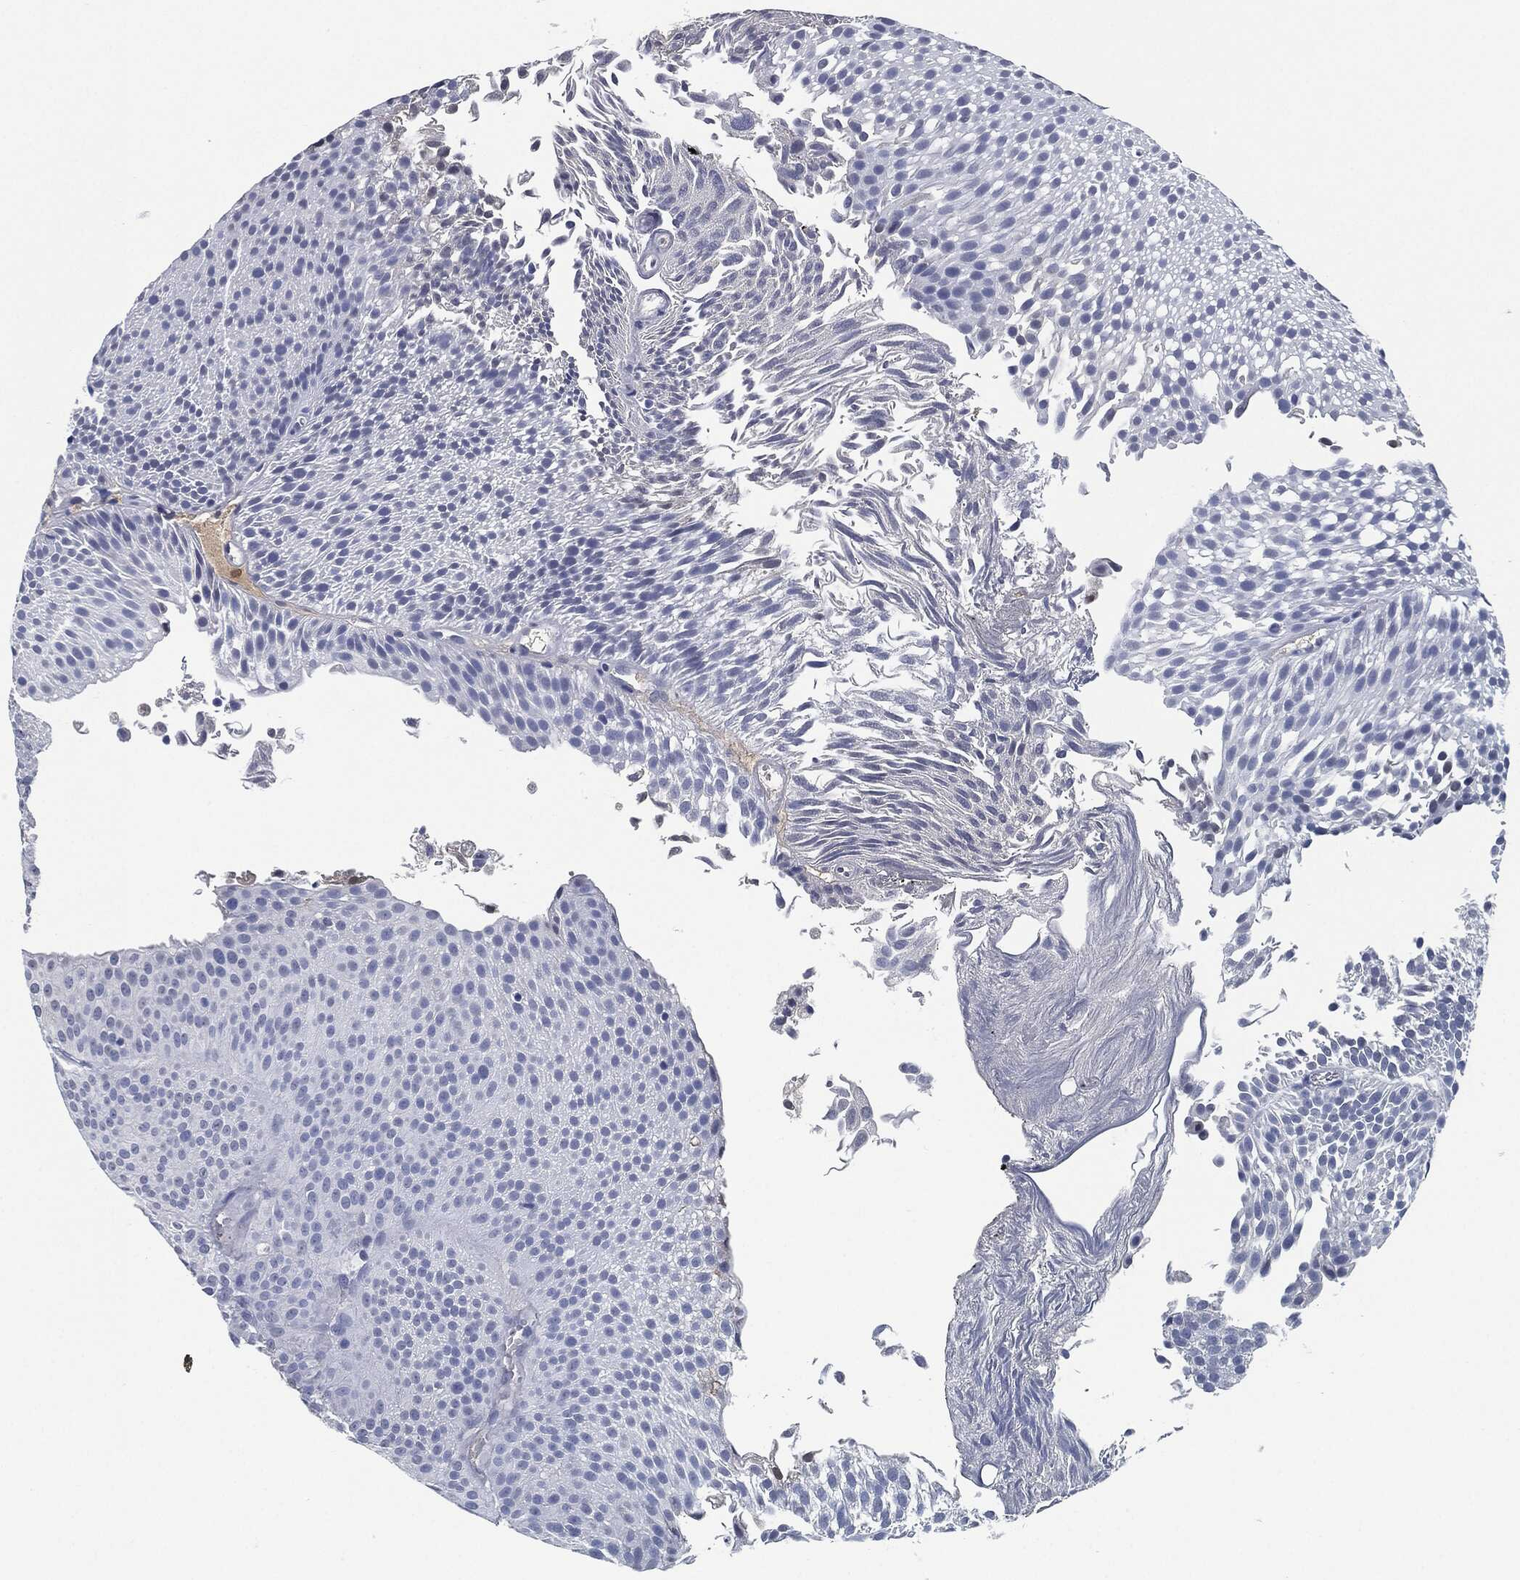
{"staining": {"intensity": "negative", "quantity": "none", "location": "none"}, "tissue": "urothelial cancer", "cell_type": "Tumor cells", "image_type": "cancer", "snomed": [{"axis": "morphology", "description": "Urothelial carcinoma, Low grade"}, {"axis": "topography", "description": "Urinary bladder"}], "caption": "This is an immunohistochemistry (IHC) micrograph of urothelial carcinoma (low-grade). There is no expression in tumor cells.", "gene": "SIGLEC7", "patient": {"sex": "male", "age": 65}}